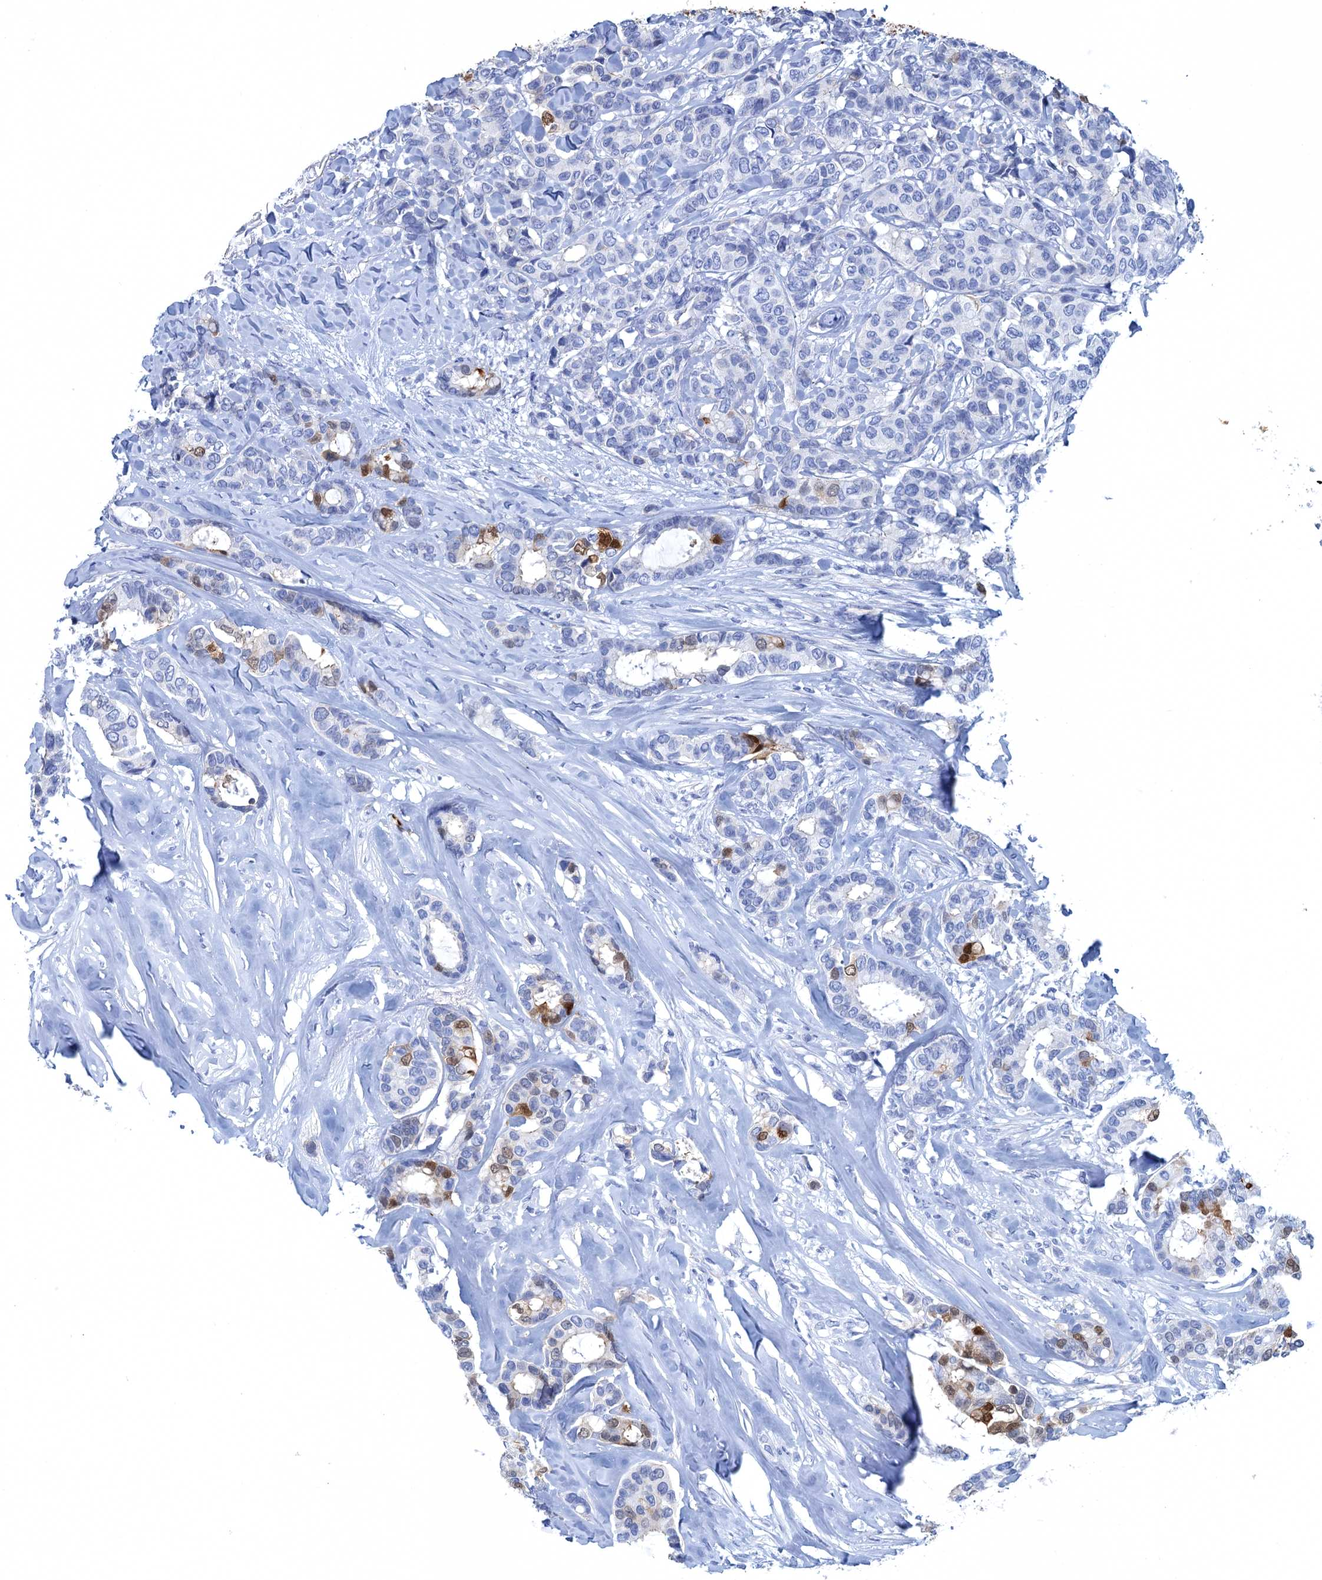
{"staining": {"intensity": "moderate", "quantity": "<25%", "location": "cytoplasmic/membranous,nuclear"}, "tissue": "breast cancer", "cell_type": "Tumor cells", "image_type": "cancer", "snomed": [{"axis": "morphology", "description": "Duct carcinoma"}, {"axis": "topography", "description": "Breast"}], "caption": "Moderate cytoplasmic/membranous and nuclear staining for a protein is seen in approximately <25% of tumor cells of infiltrating ductal carcinoma (breast) using immunohistochemistry.", "gene": "CALML5", "patient": {"sex": "female", "age": 87}}